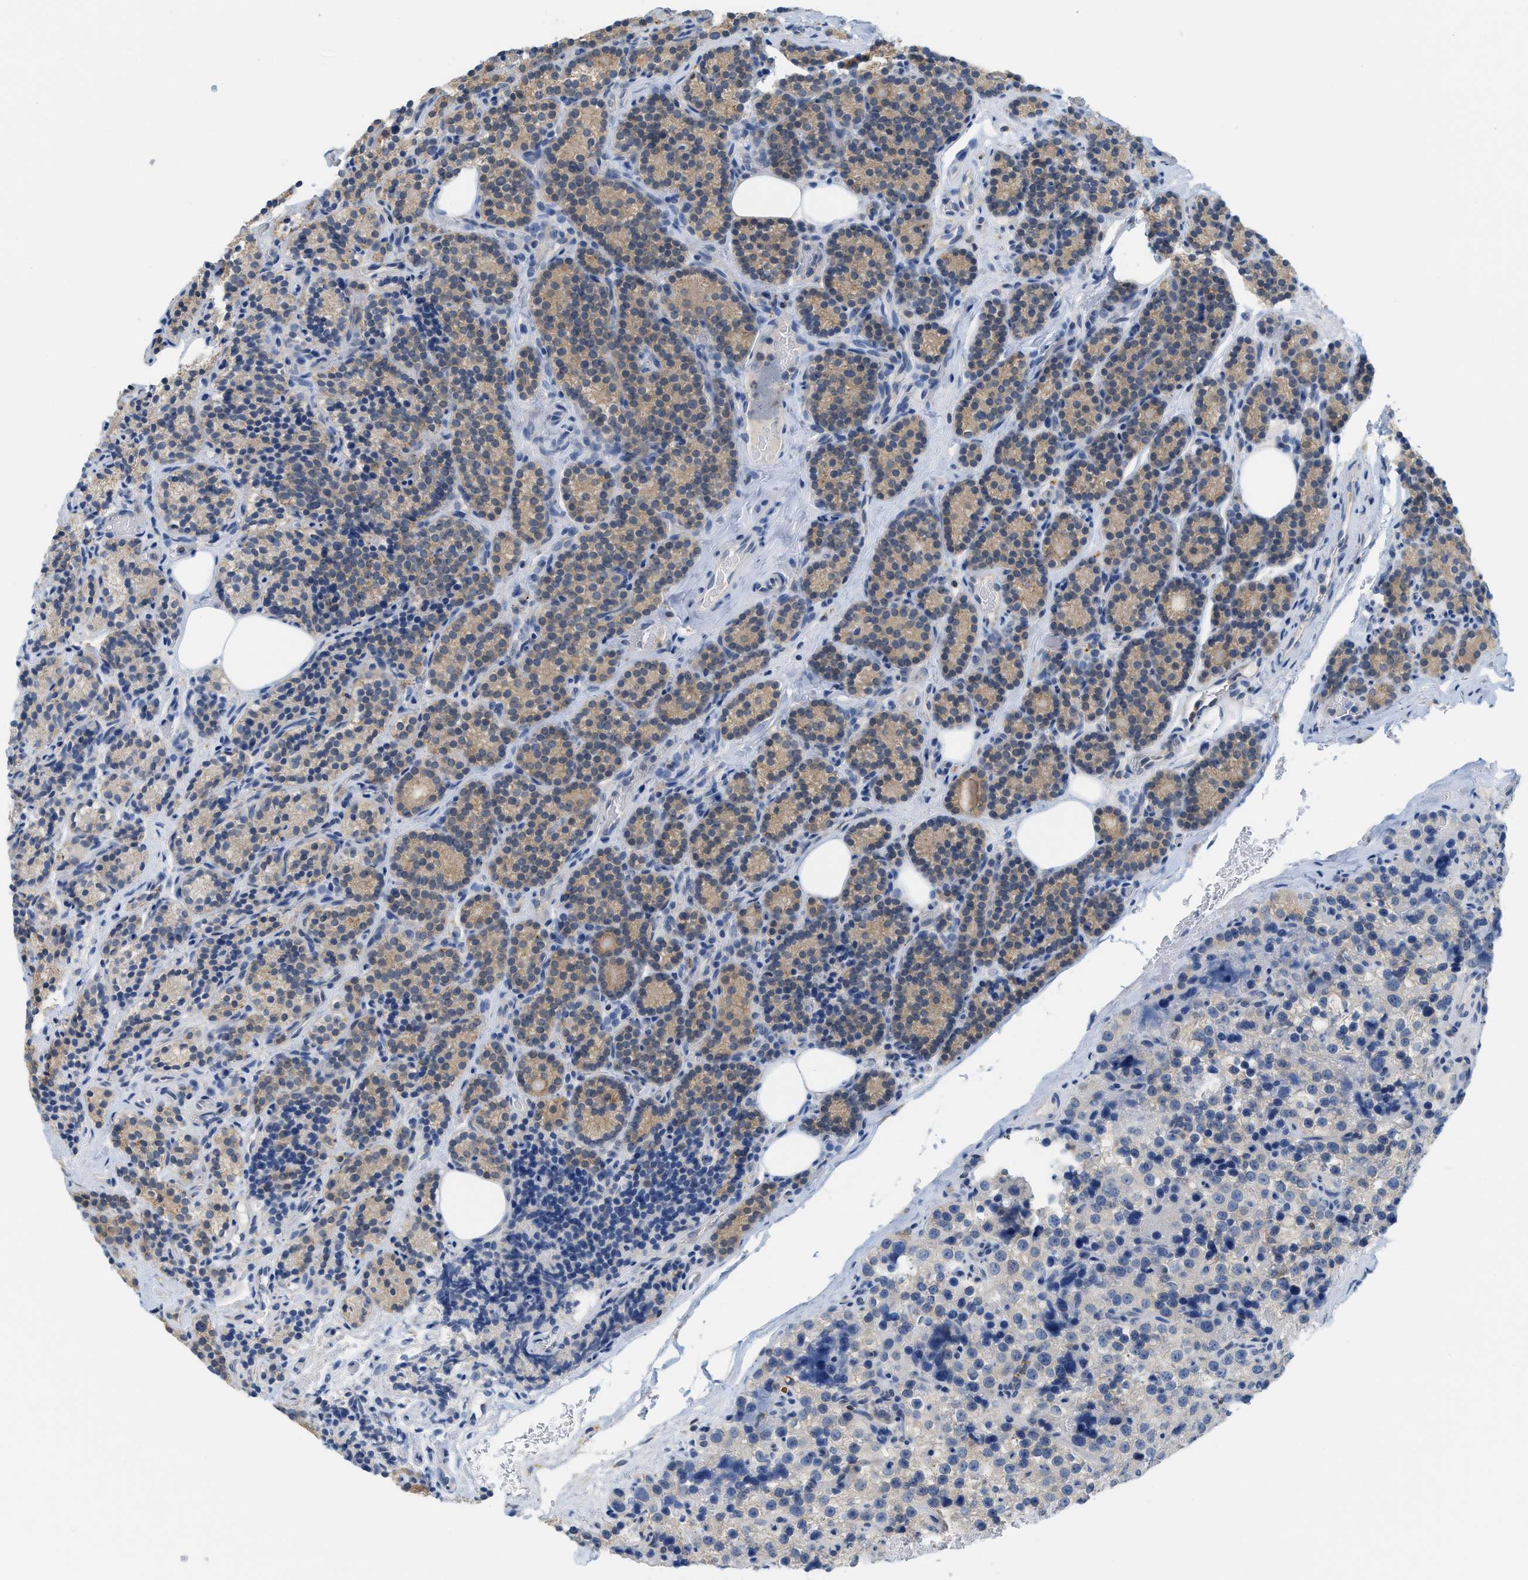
{"staining": {"intensity": "weak", "quantity": ">75%", "location": "cytoplasmic/membranous"}, "tissue": "parathyroid gland", "cell_type": "Glandular cells", "image_type": "normal", "snomed": [{"axis": "morphology", "description": "Normal tissue, NOS"}, {"axis": "morphology", "description": "Adenoma, NOS"}, {"axis": "topography", "description": "Parathyroid gland"}], "caption": "Parathyroid gland stained for a protein (brown) reveals weak cytoplasmic/membranous positive staining in about >75% of glandular cells.", "gene": "CSTB", "patient": {"sex": "female", "age": 51}}